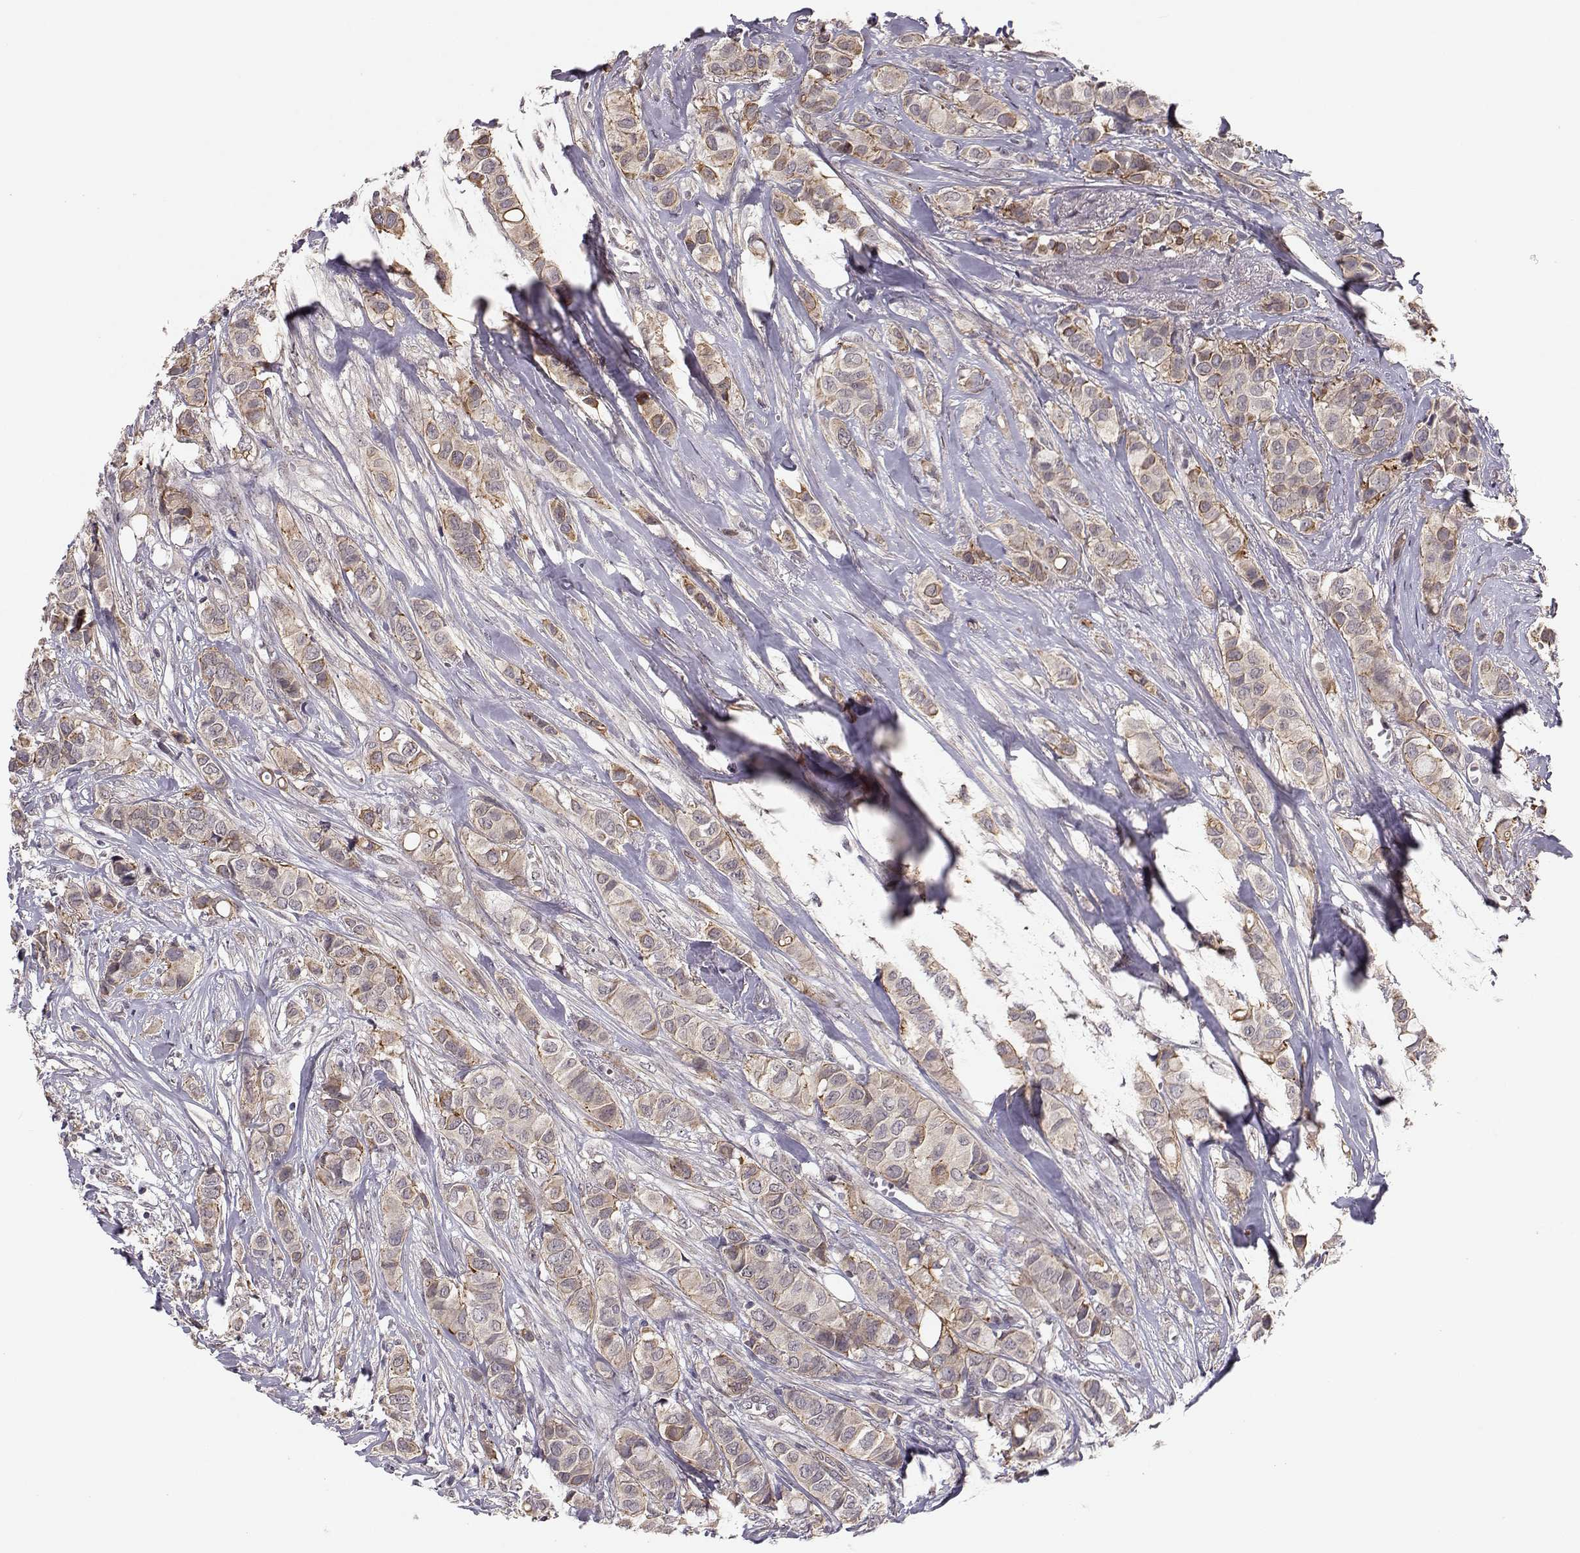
{"staining": {"intensity": "moderate", "quantity": "<25%", "location": "cytoplasmic/membranous"}, "tissue": "breast cancer", "cell_type": "Tumor cells", "image_type": "cancer", "snomed": [{"axis": "morphology", "description": "Duct carcinoma"}, {"axis": "topography", "description": "Breast"}], "caption": "DAB (3,3'-diaminobenzidine) immunohistochemical staining of human intraductal carcinoma (breast) shows moderate cytoplasmic/membranous protein expression in about <25% of tumor cells.", "gene": "PLEKHG3", "patient": {"sex": "female", "age": 85}}